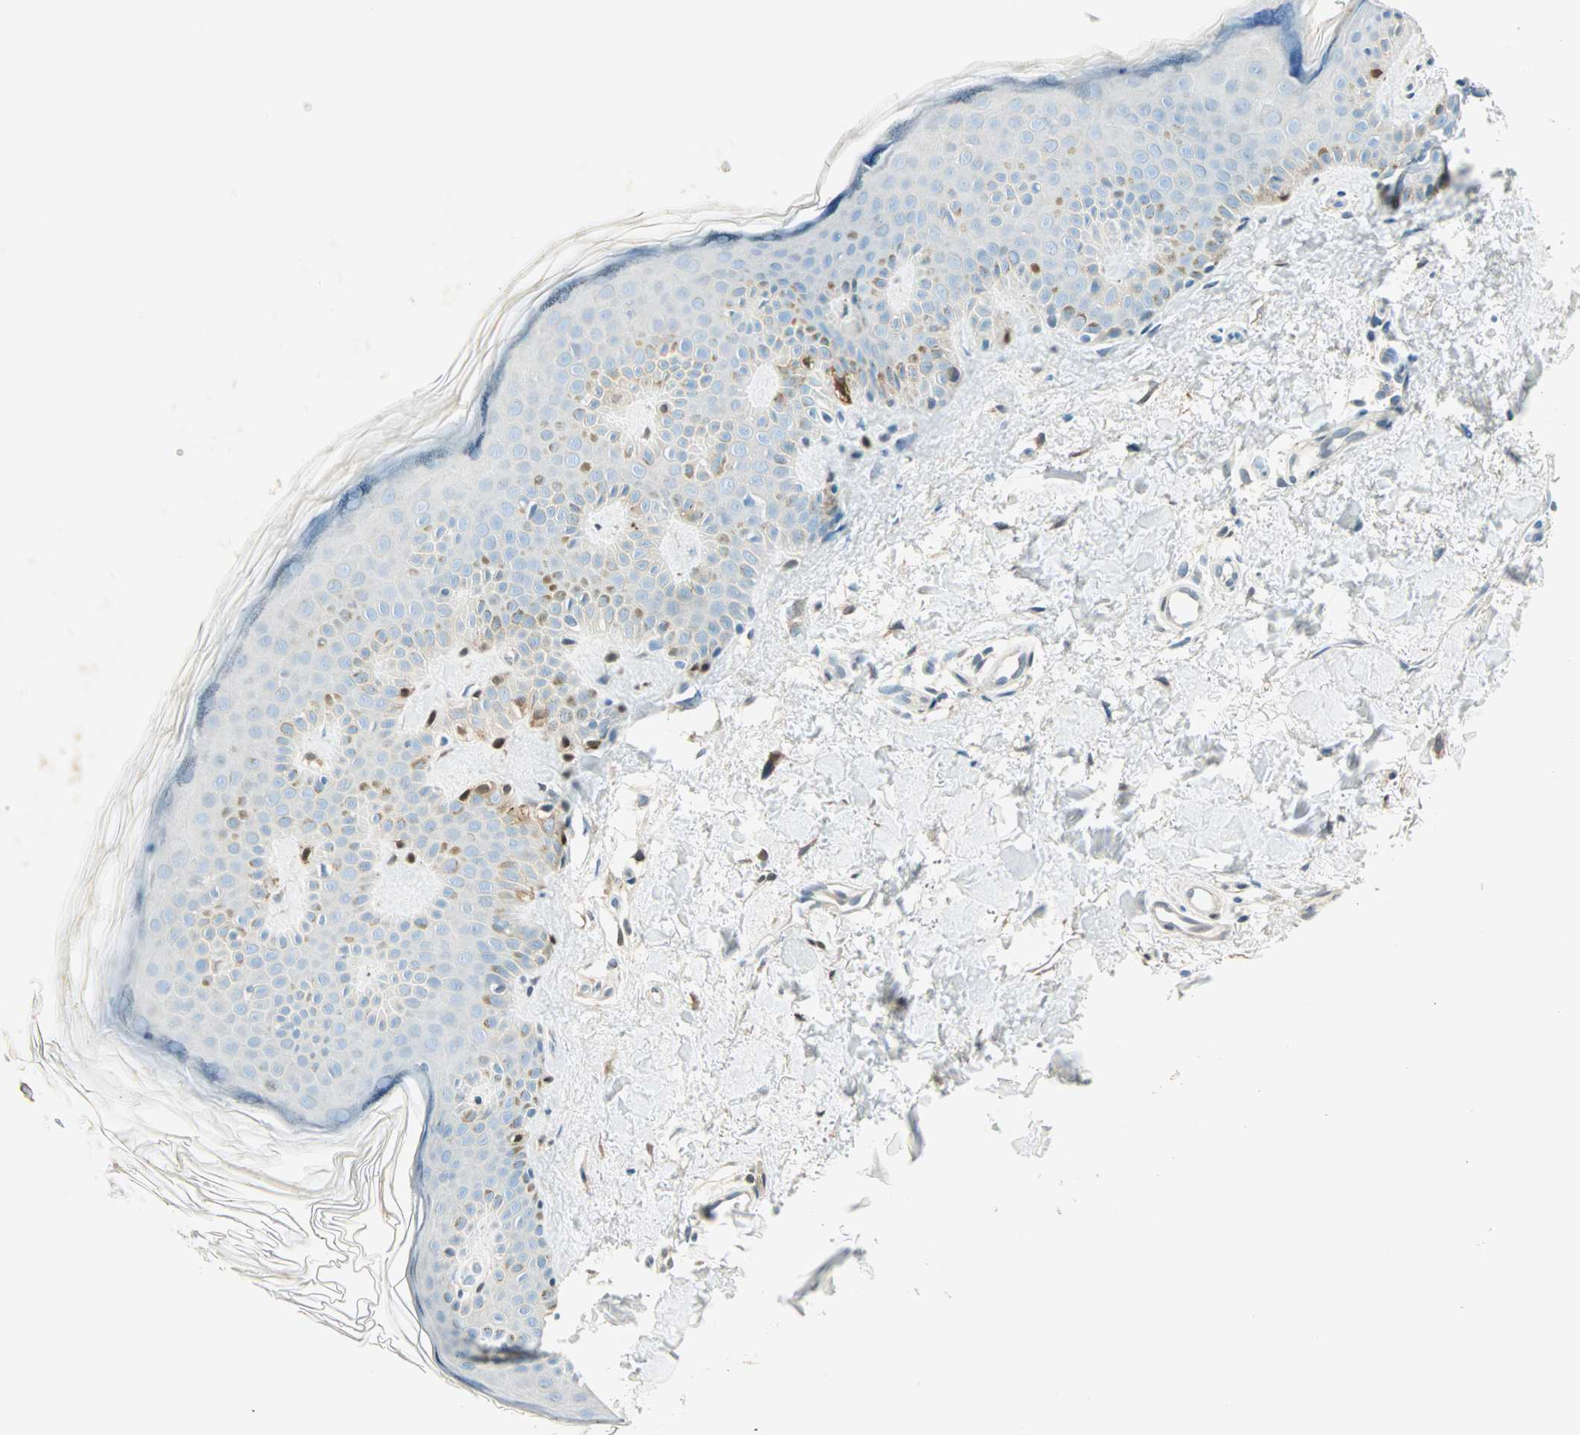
{"staining": {"intensity": "moderate", "quantity": "25%-75%", "location": "cytoplasmic/membranous"}, "tissue": "skin", "cell_type": "Fibroblasts", "image_type": "normal", "snomed": [{"axis": "morphology", "description": "Normal tissue, NOS"}, {"axis": "topography", "description": "Skin"}], "caption": "Immunohistochemistry of unremarkable human skin exhibits medium levels of moderate cytoplasmic/membranous expression in about 25%-75% of fibroblasts.", "gene": "S100A1", "patient": {"sex": "male", "age": 67}}